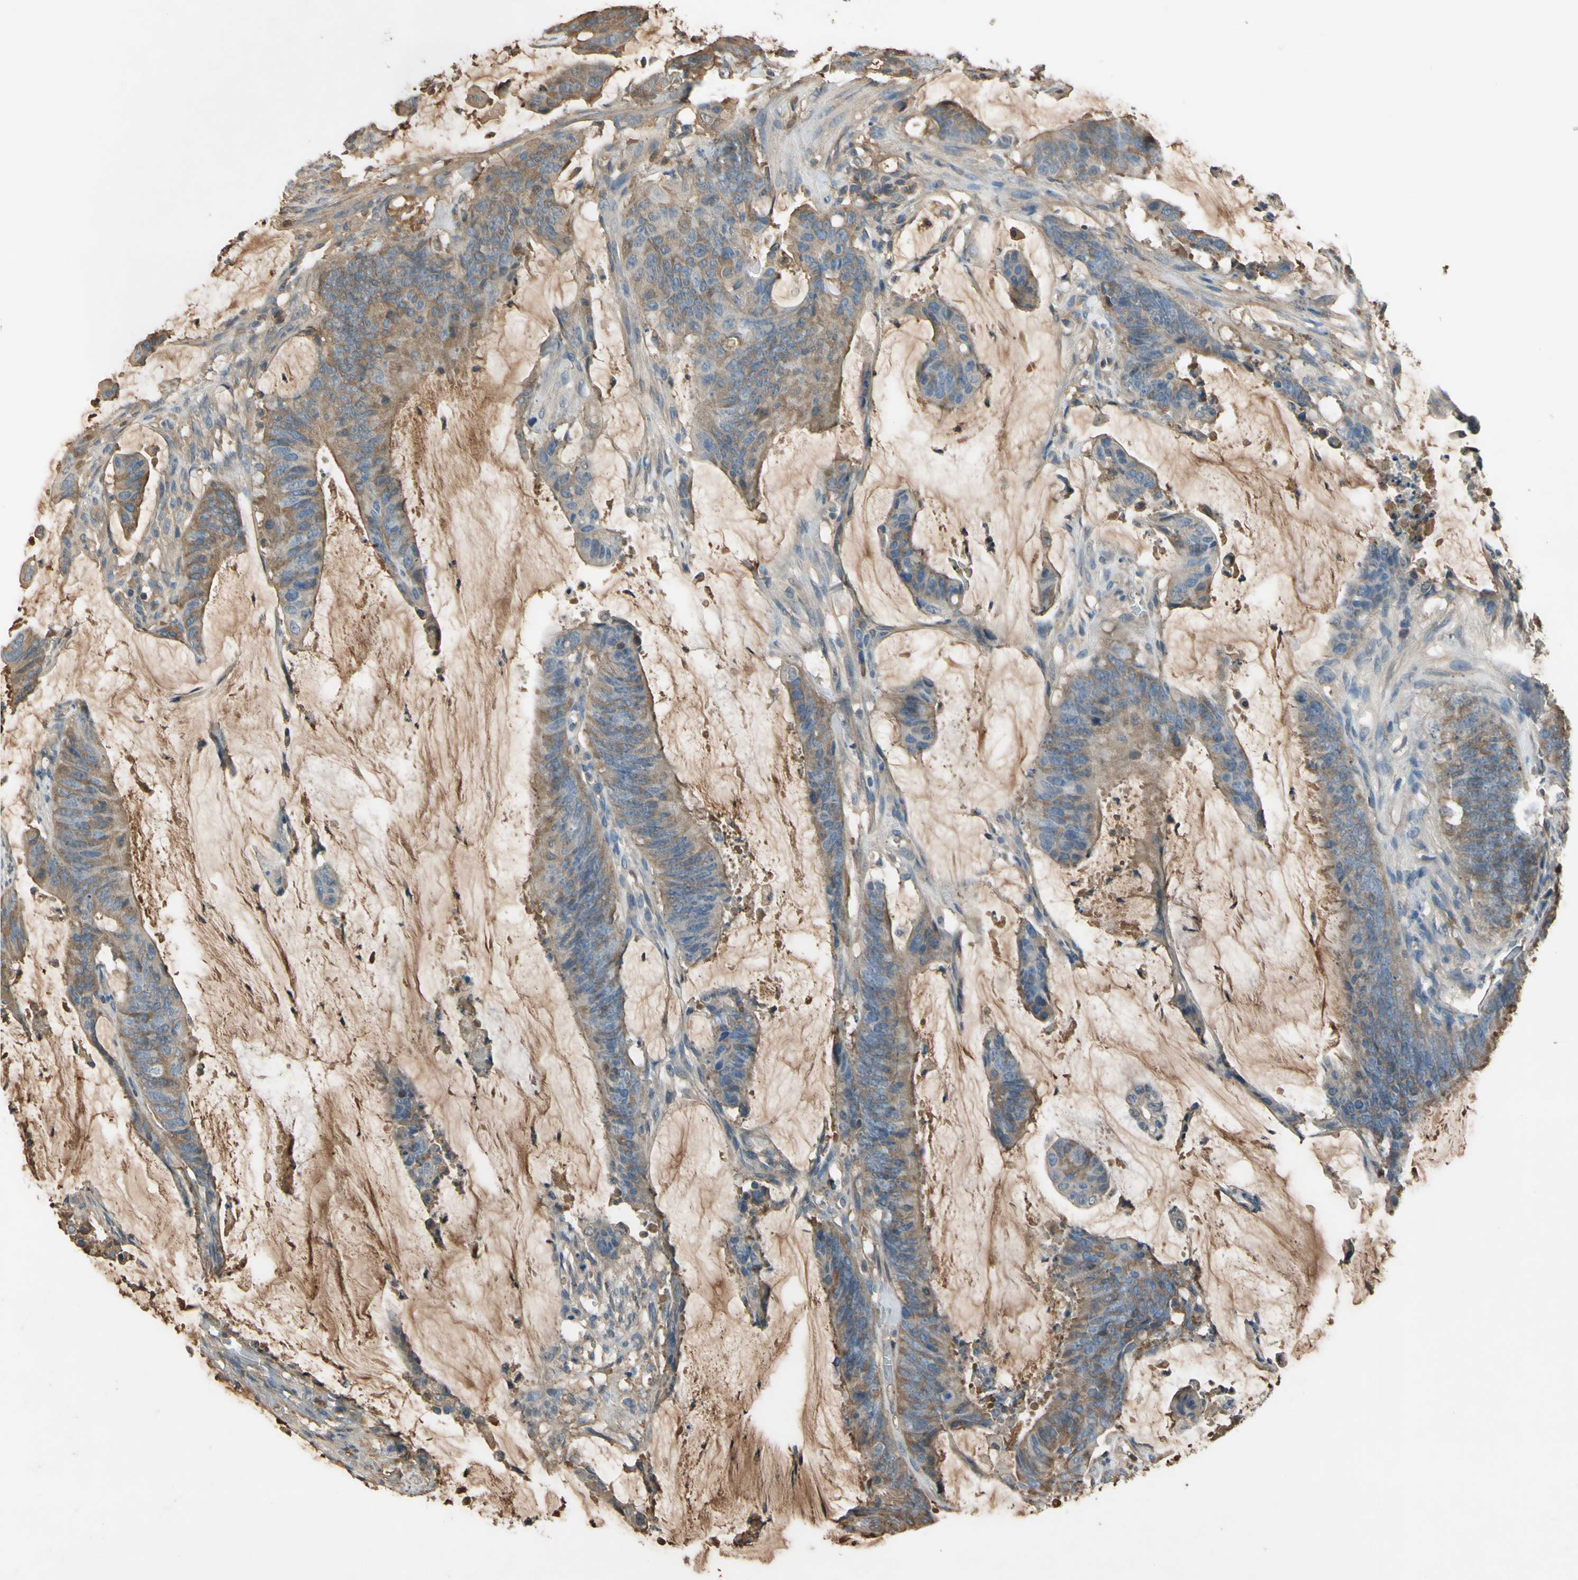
{"staining": {"intensity": "moderate", "quantity": "25%-75%", "location": "cytoplasmic/membranous"}, "tissue": "colorectal cancer", "cell_type": "Tumor cells", "image_type": "cancer", "snomed": [{"axis": "morphology", "description": "Adenocarcinoma, NOS"}, {"axis": "topography", "description": "Rectum"}], "caption": "Colorectal cancer (adenocarcinoma) stained with a brown dye demonstrates moderate cytoplasmic/membranous positive expression in approximately 25%-75% of tumor cells.", "gene": "TIMP2", "patient": {"sex": "female", "age": 66}}